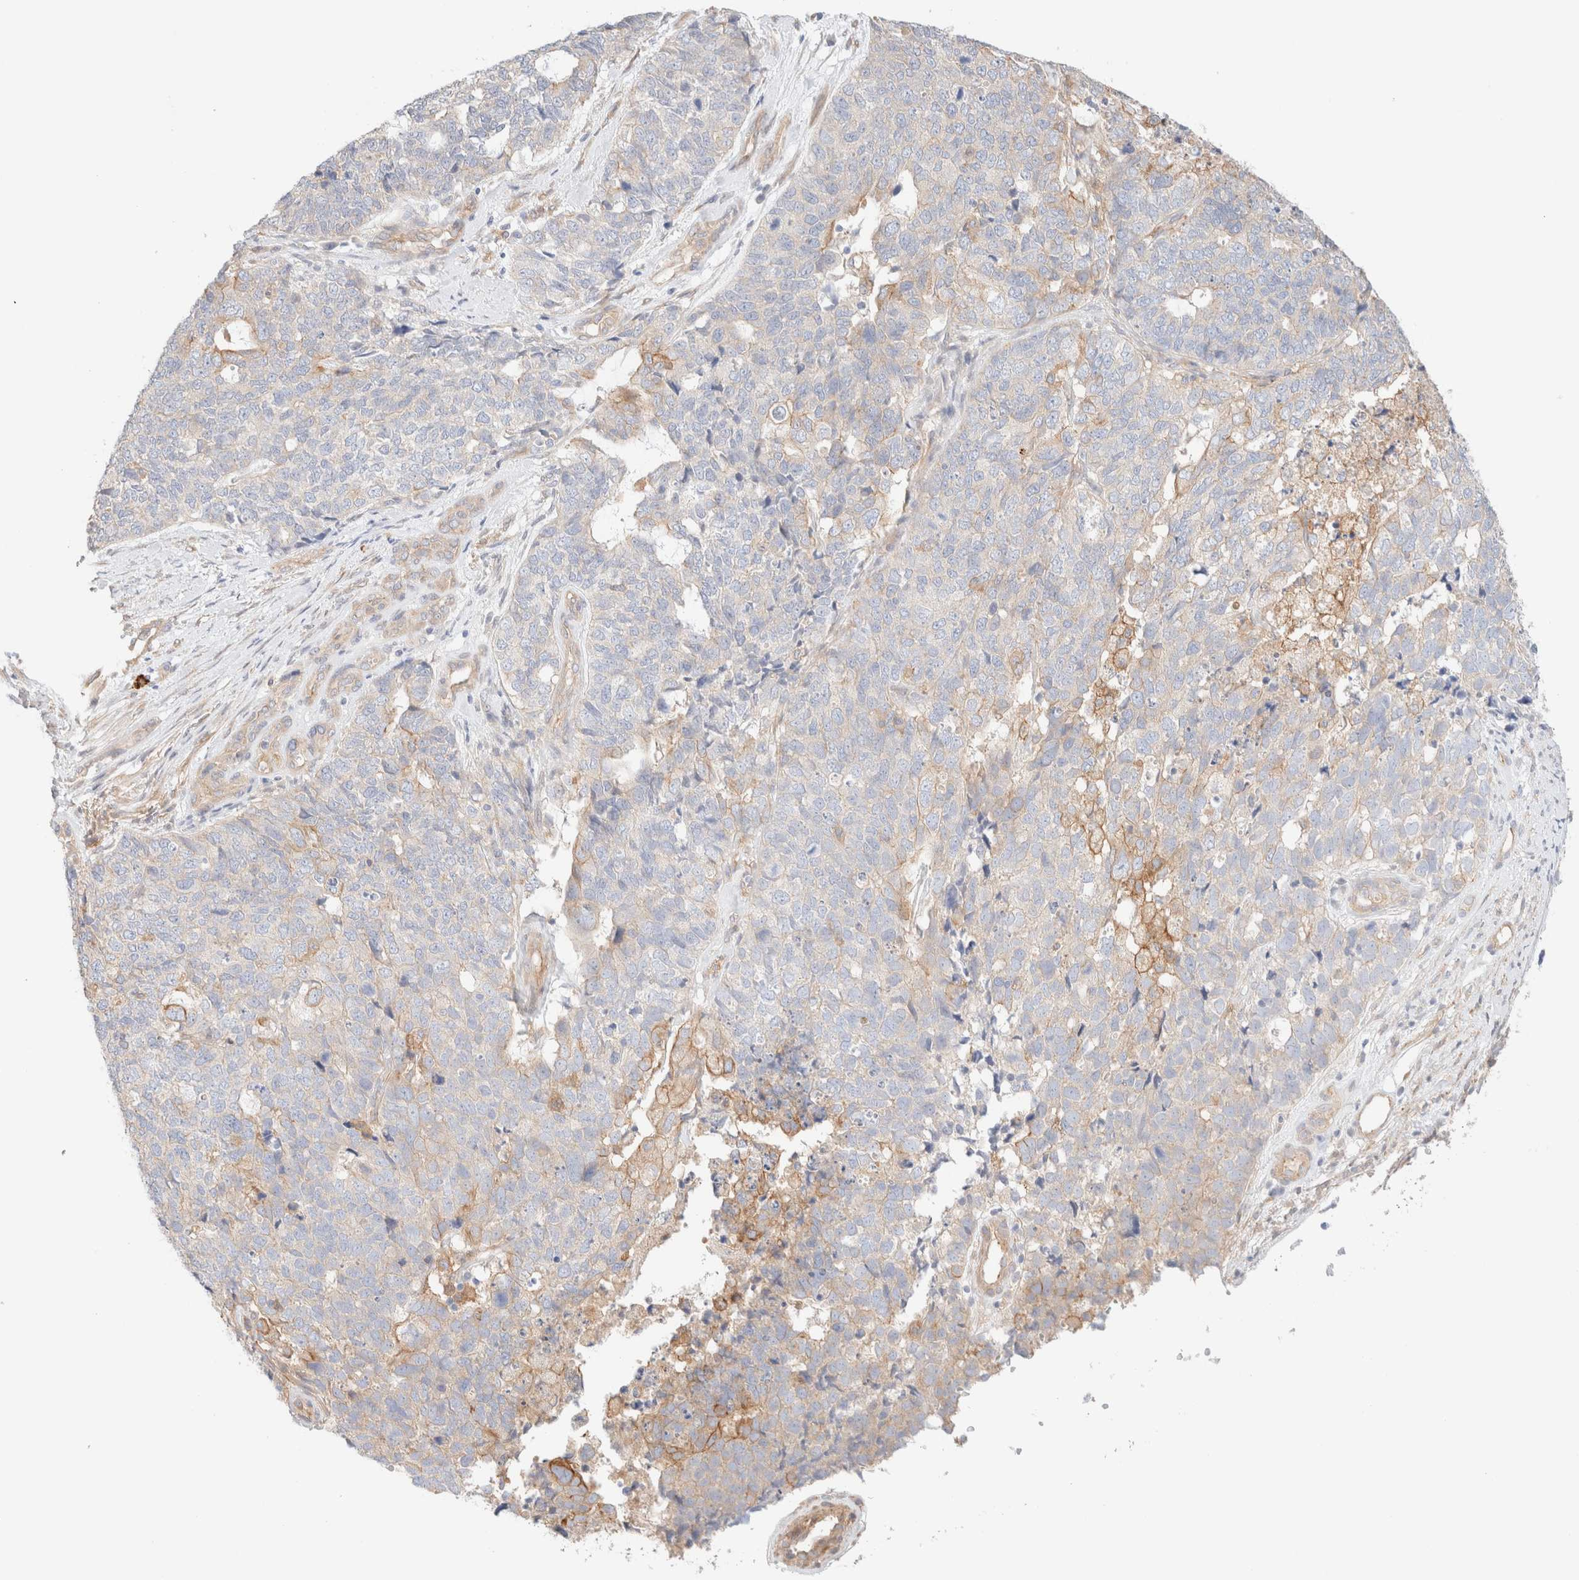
{"staining": {"intensity": "weak", "quantity": "<25%", "location": "cytoplasmic/membranous"}, "tissue": "cervical cancer", "cell_type": "Tumor cells", "image_type": "cancer", "snomed": [{"axis": "morphology", "description": "Squamous cell carcinoma, NOS"}, {"axis": "topography", "description": "Cervix"}], "caption": "High magnification brightfield microscopy of cervical cancer stained with DAB (3,3'-diaminobenzidine) (brown) and counterstained with hematoxylin (blue): tumor cells show no significant positivity. Brightfield microscopy of immunohistochemistry stained with DAB (brown) and hematoxylin (blue), captured at high magnification.", "gene": "NIBAN2", "patient": {"sex": "female", "age": 63}}